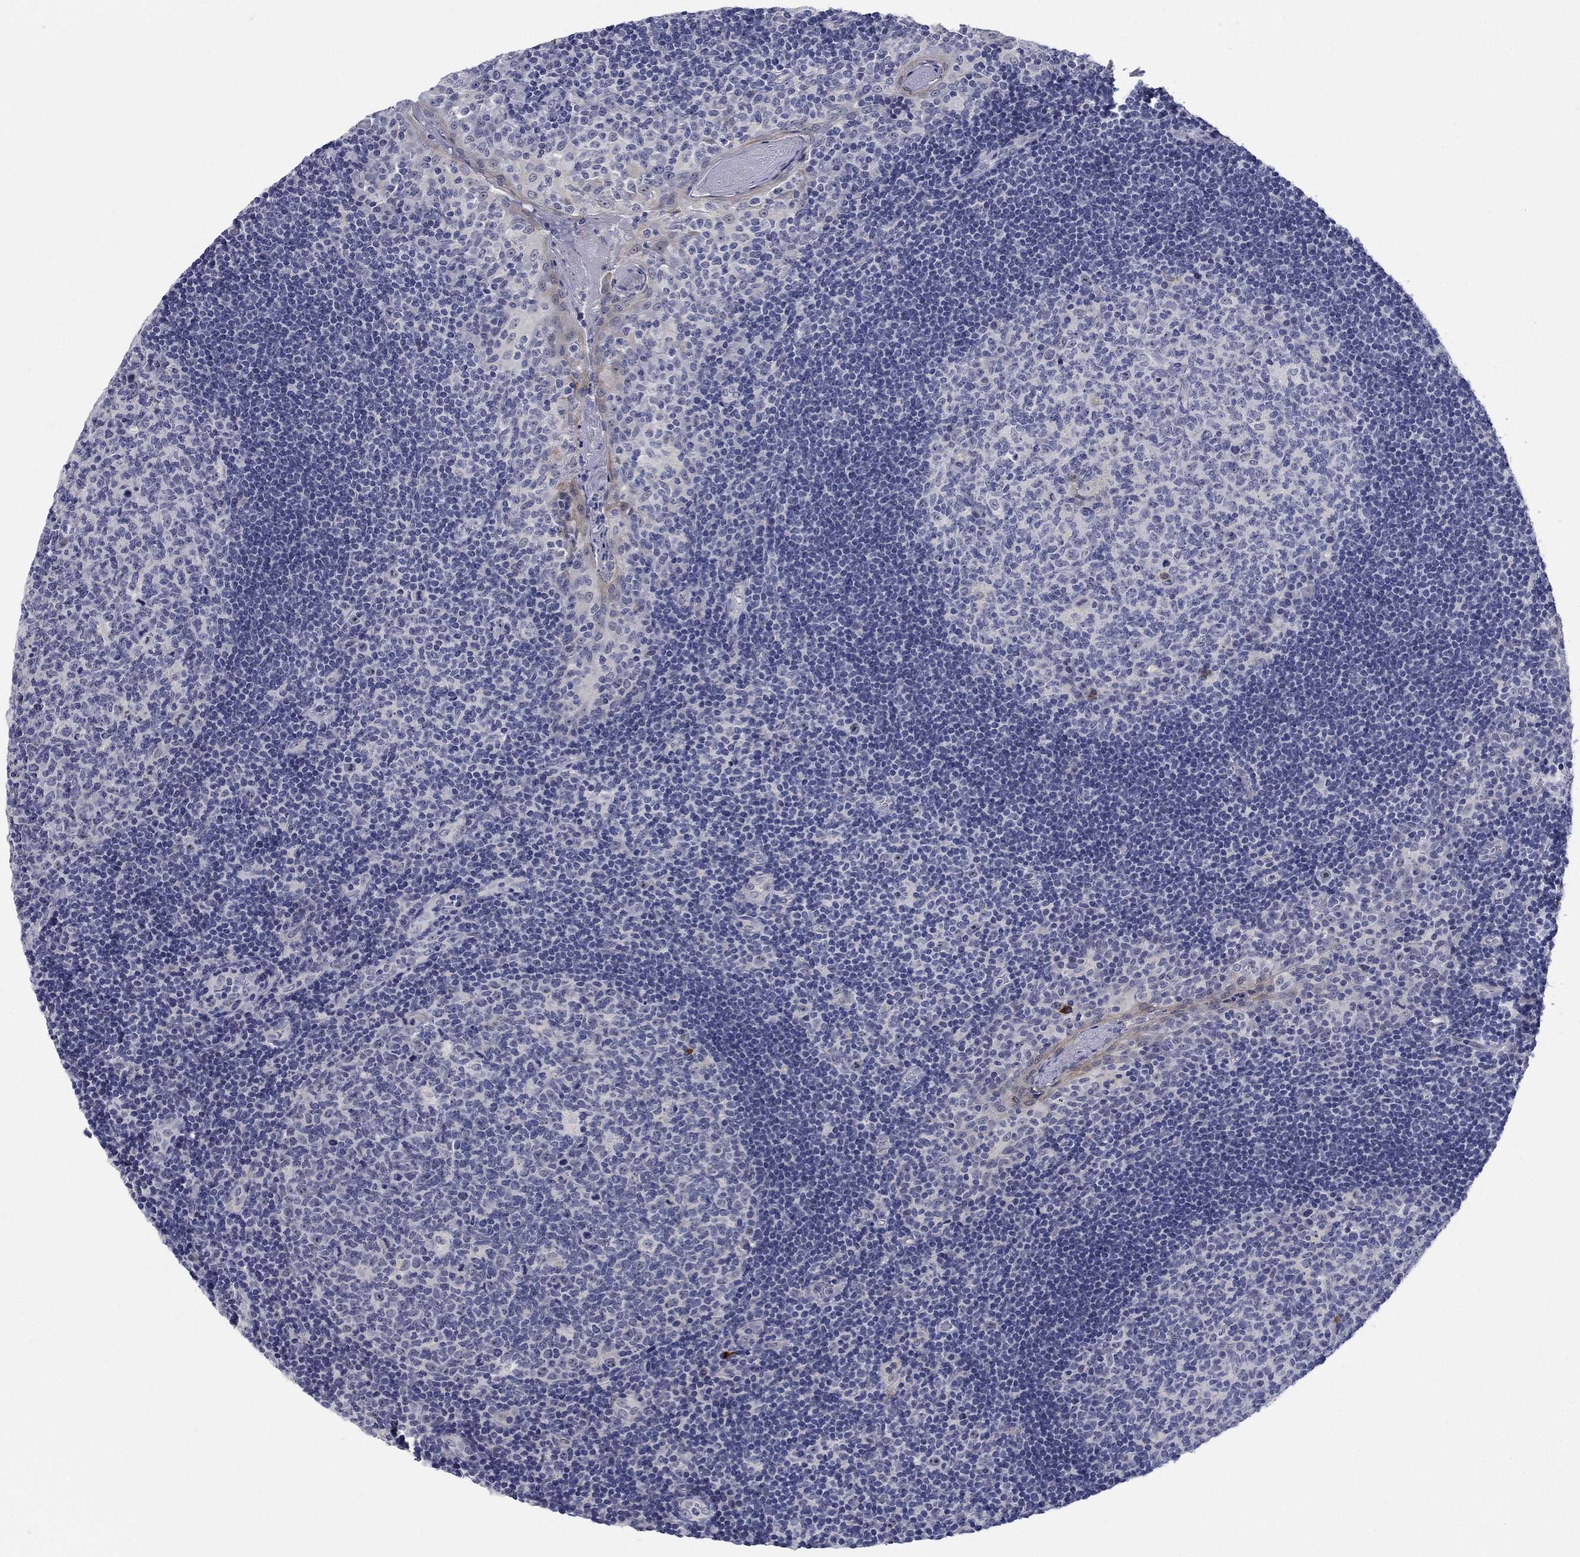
{"staining": {"intensity": "negative", "quantity": "none", "location": "none"}, "tissue": "tonsil", "cell_type": "Germinal center cells", "image_type": "normal", "snomed": [{"axis": "morphology", "description": "Normal tissue, NOS"}, {"axis": "topography", "description": "Tonsil"}], "caption": "High power microscopy image of an IHC micrograph of normal tonsil, revealing no significant staining in germinal center cells. Brightfield microscopy of IHC stained with DAB (3,3'-diaminobenzidine) (brown) and hematoxylin (blue), captured at high magnification.", "gene": "SMIM18", "patient": {"sex": "female", "age": 13}}